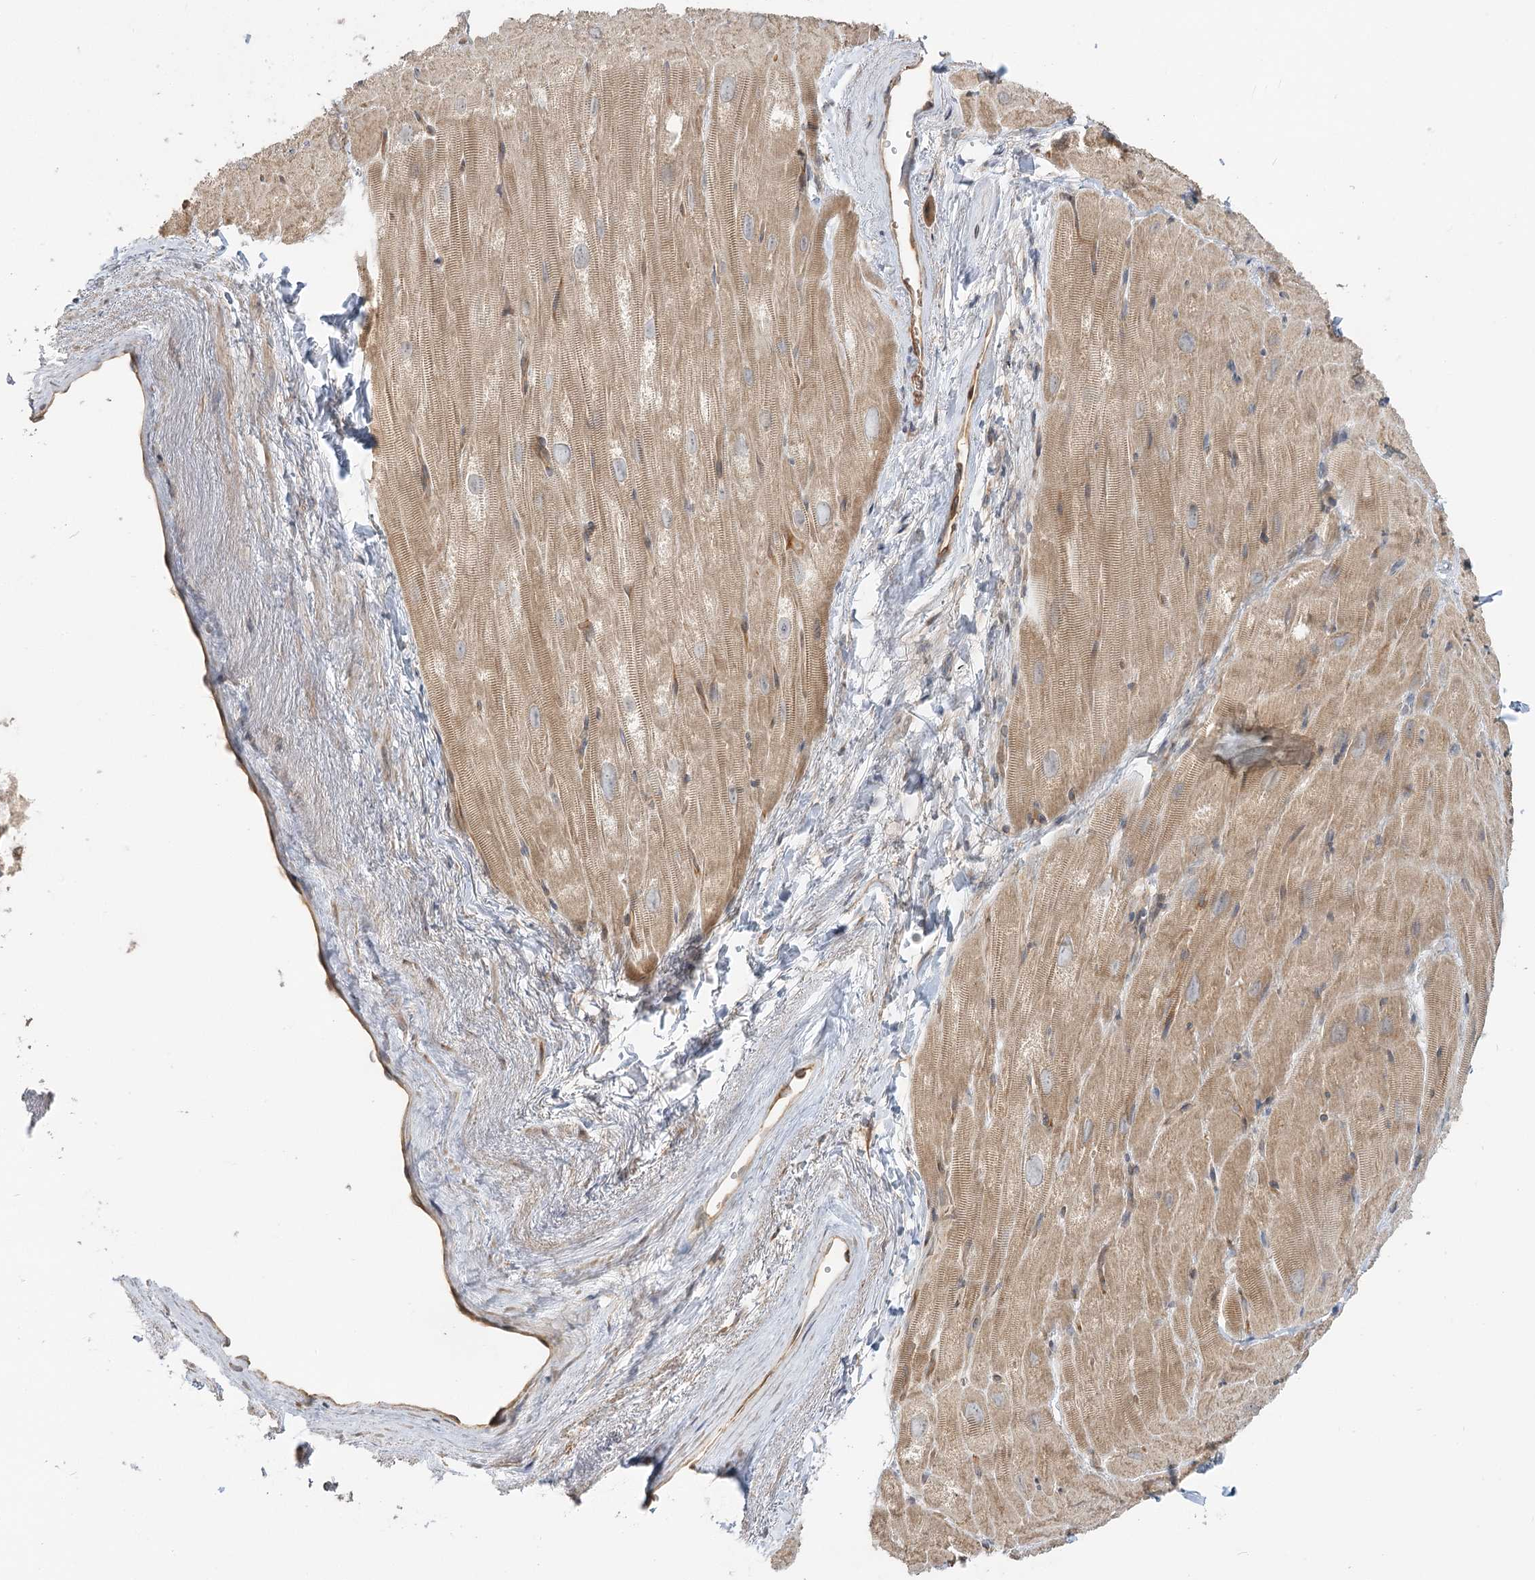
{"staining": {"intensity": "weak", "quantity": "25%-75%", "location": "cytoplasmic/membranous"}, "tissue": "heart muscle", "cell_type": "Cardiomyocytes", "image_type": "normal", "snomed": [{"axis": "morphology", "description": "Normal tissue, NOS"}, {"axis": "topography", "description": "Heart"}], "caption": "Human heart muscle stained with a brown dye displays weak cytoplasmic/membranous positive positivity in about 25%-75% of cardiomyocytes.", "gene": "GUCY2C", "patient": {"sex": "male", "age": 50}}